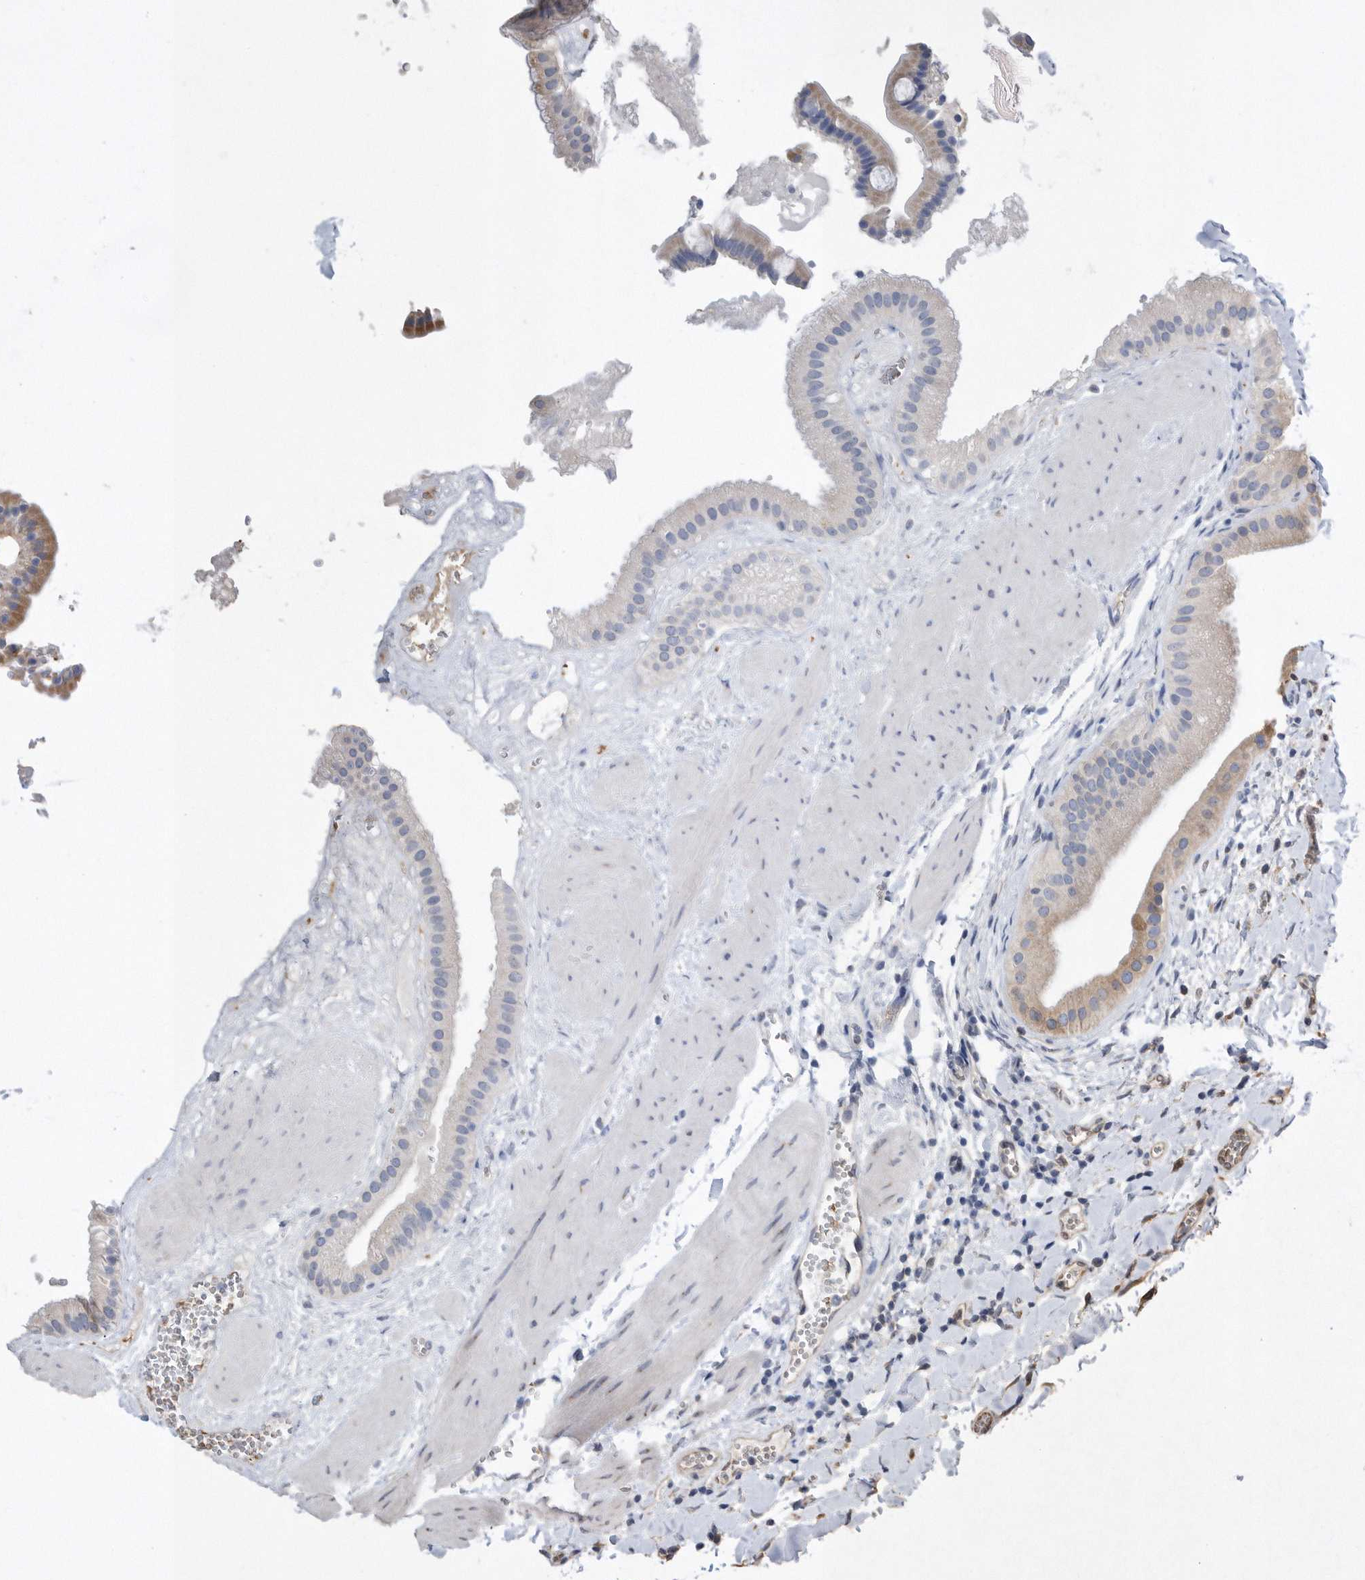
{"staining": {"intensity": "moderate", "quantity": "25%-75%", "location": "cytoplasmic/membranous"}, "tissue": "gallbladder", "cell_type": "Glandular cells", "image_type": "normal", "snomed": [{"axis": "morphology", "description": "Normal tissue, NOS"}, {"axis": "topography", "description": "Gallbladder"}], "caption": "Moderate cytoplasmic/membranous expression is identified in approximately 25%-75% of glandular cells in benign gallbladder.", "gene": "PON2", "patient": {"sex": "male", "age": 55}}